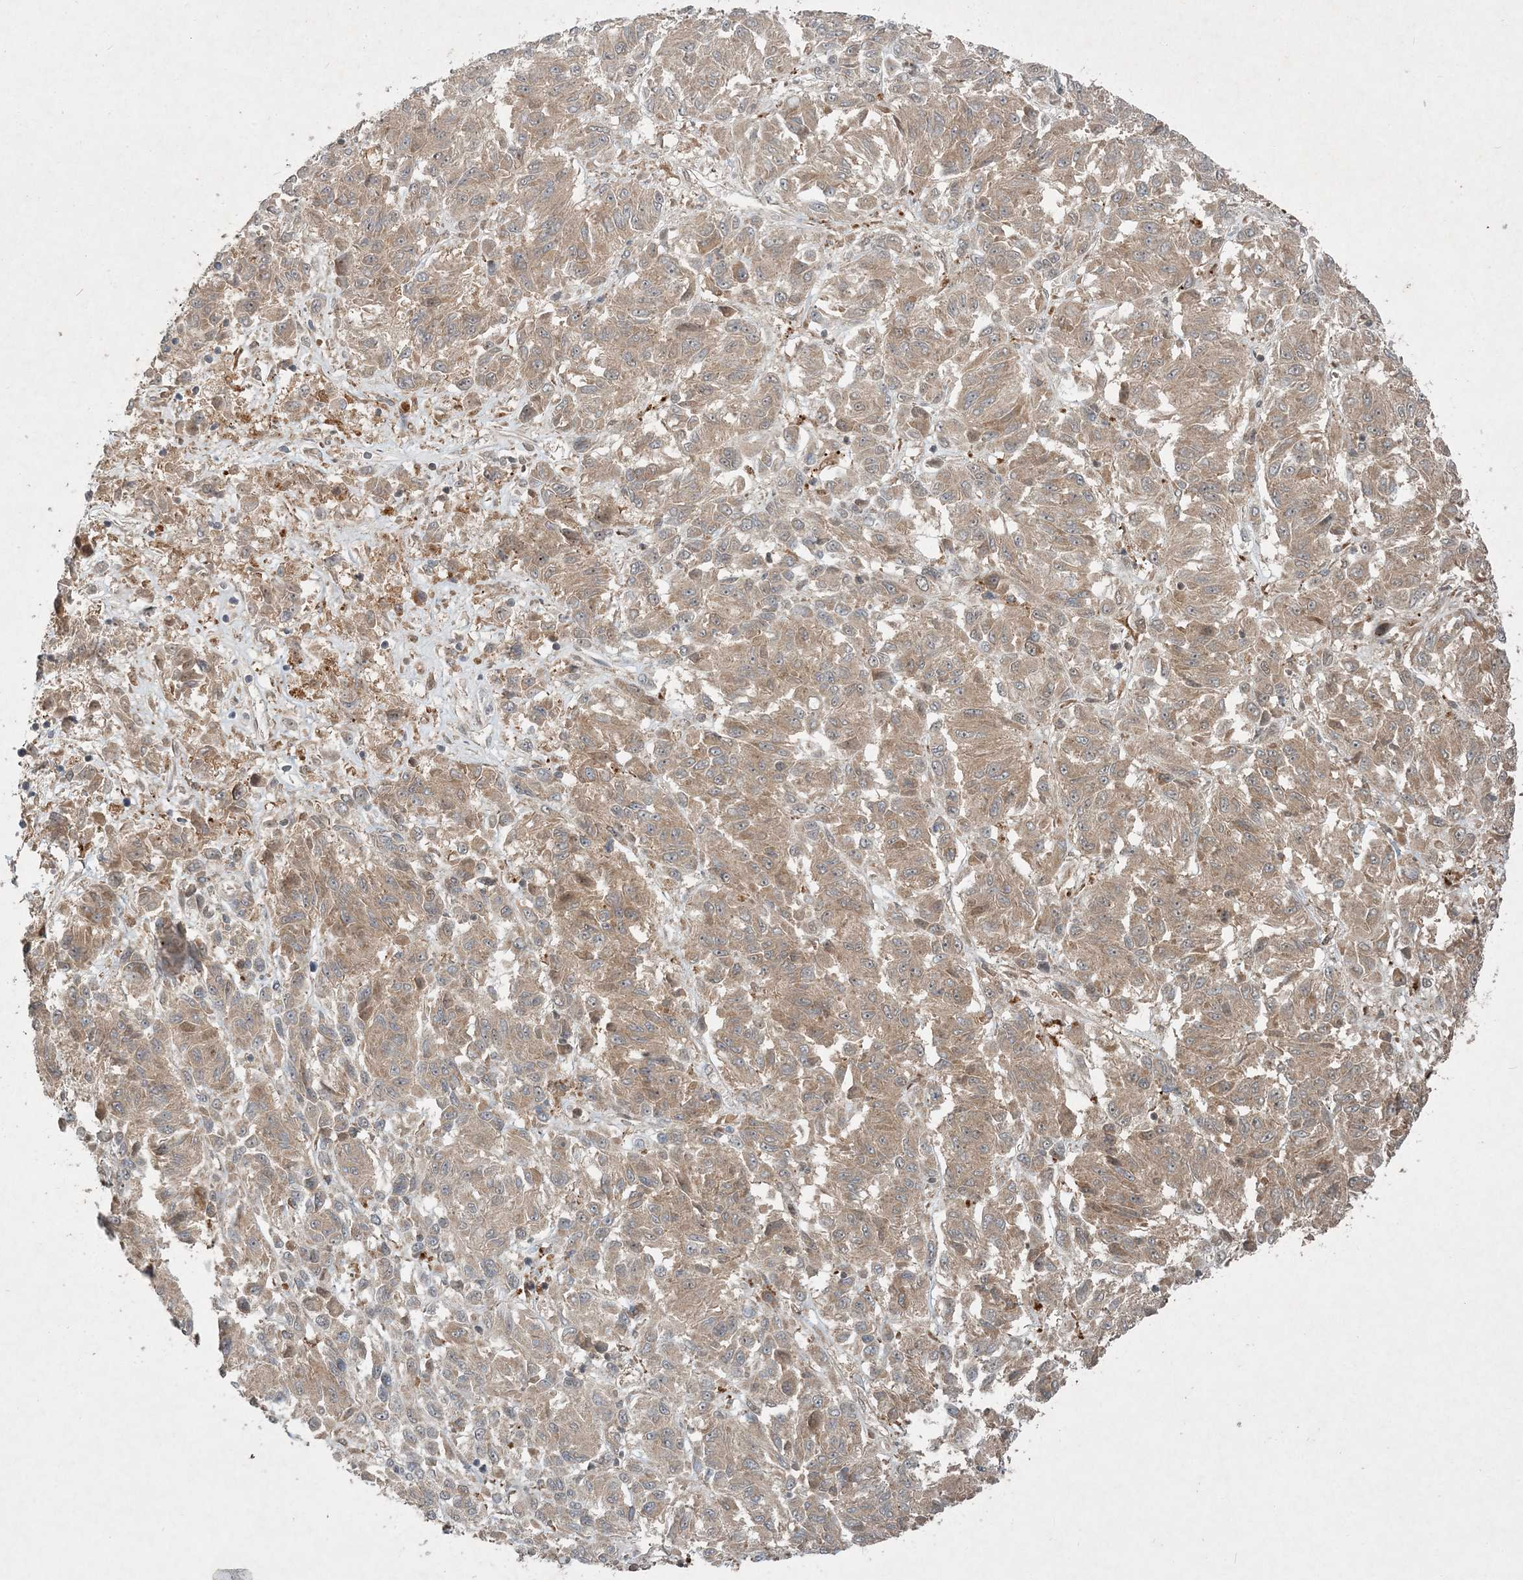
{"staining": {"intensity": "weak", "quantity": "25%-75%", "location": "cytoplasmic/membranous"}, "tissue": "melanoma", "cell_type": "Tumor cells", "image_type": "cancer", "snomed": [{"axis": "morphology", "description": "Malignant melanoma, Metastatic site"}, {"axis": "topography", "description": "Lung"}], "caption": "This photomicrograph shows malignant melanoma (metastatic site) stained with immunohistochemistry to label a protein in brown. The cytoplasmic/membranous of tumor cells show weak positivity for the protein. Nuclei are counter-stained blue.", "gene": "UBR3", "patient": {"sex": "male", "age": 64}}